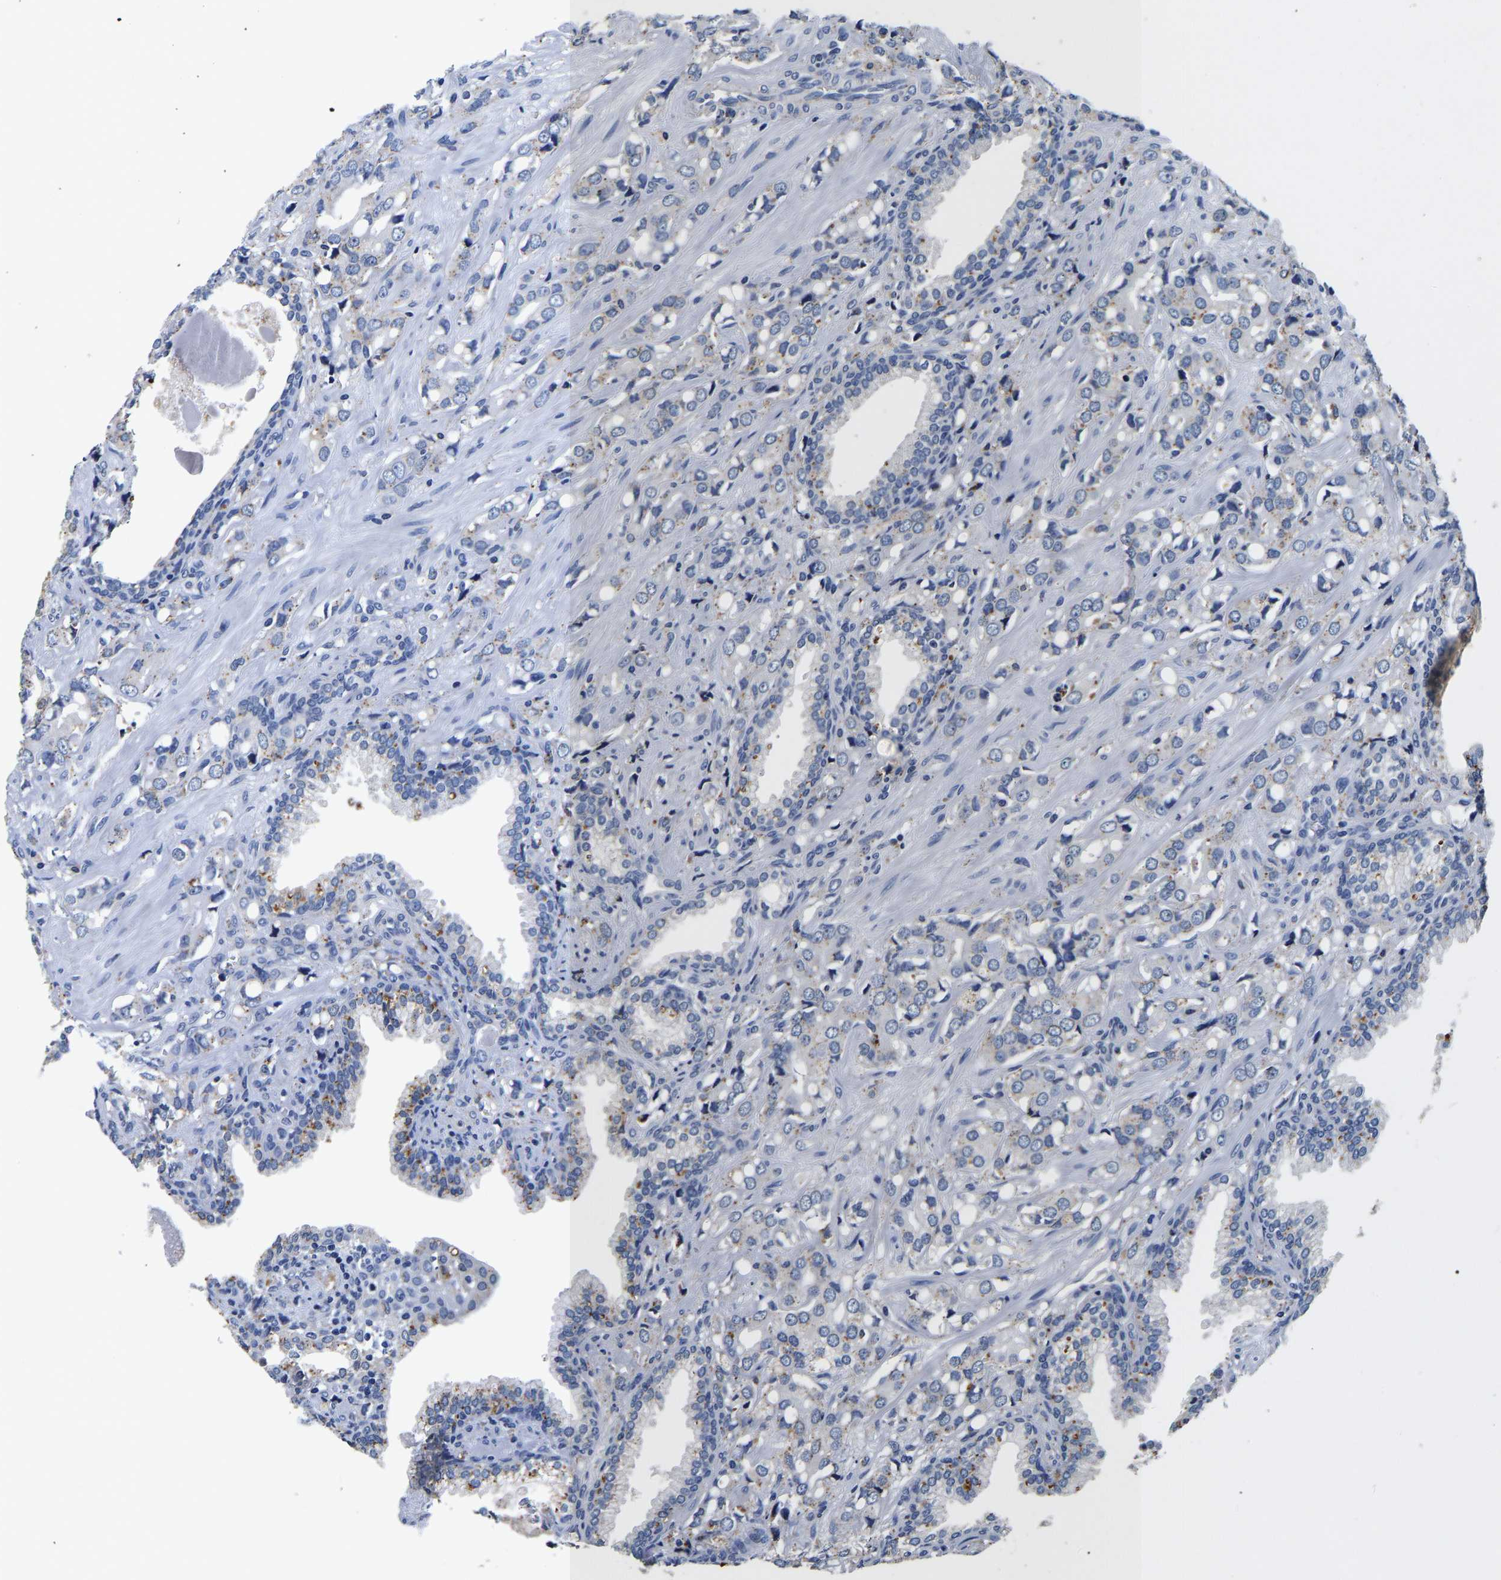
{"staining": {"intensity": "moderate", "quantity": "<25%", "location": "cytoplasmic/membranous"}, "tissue": "prostate cancer", "cell_type": "Tumor cells", "image_type": "cancer", "snomed": [{"axis": "morphology", "description": "Adenocarcinoma, High grade"}, {"axis": "topography", "description": "Prostate"}], "caption": "This image reveals immunohistochemistry (IHC) staining of high-grade adenocarcinoma (prostate), with low moderate cytoplasmic/membranous staining in about <25% of tumor cells.", "gene": "GRN", "patient": {"sex": "male", "age": 52}}